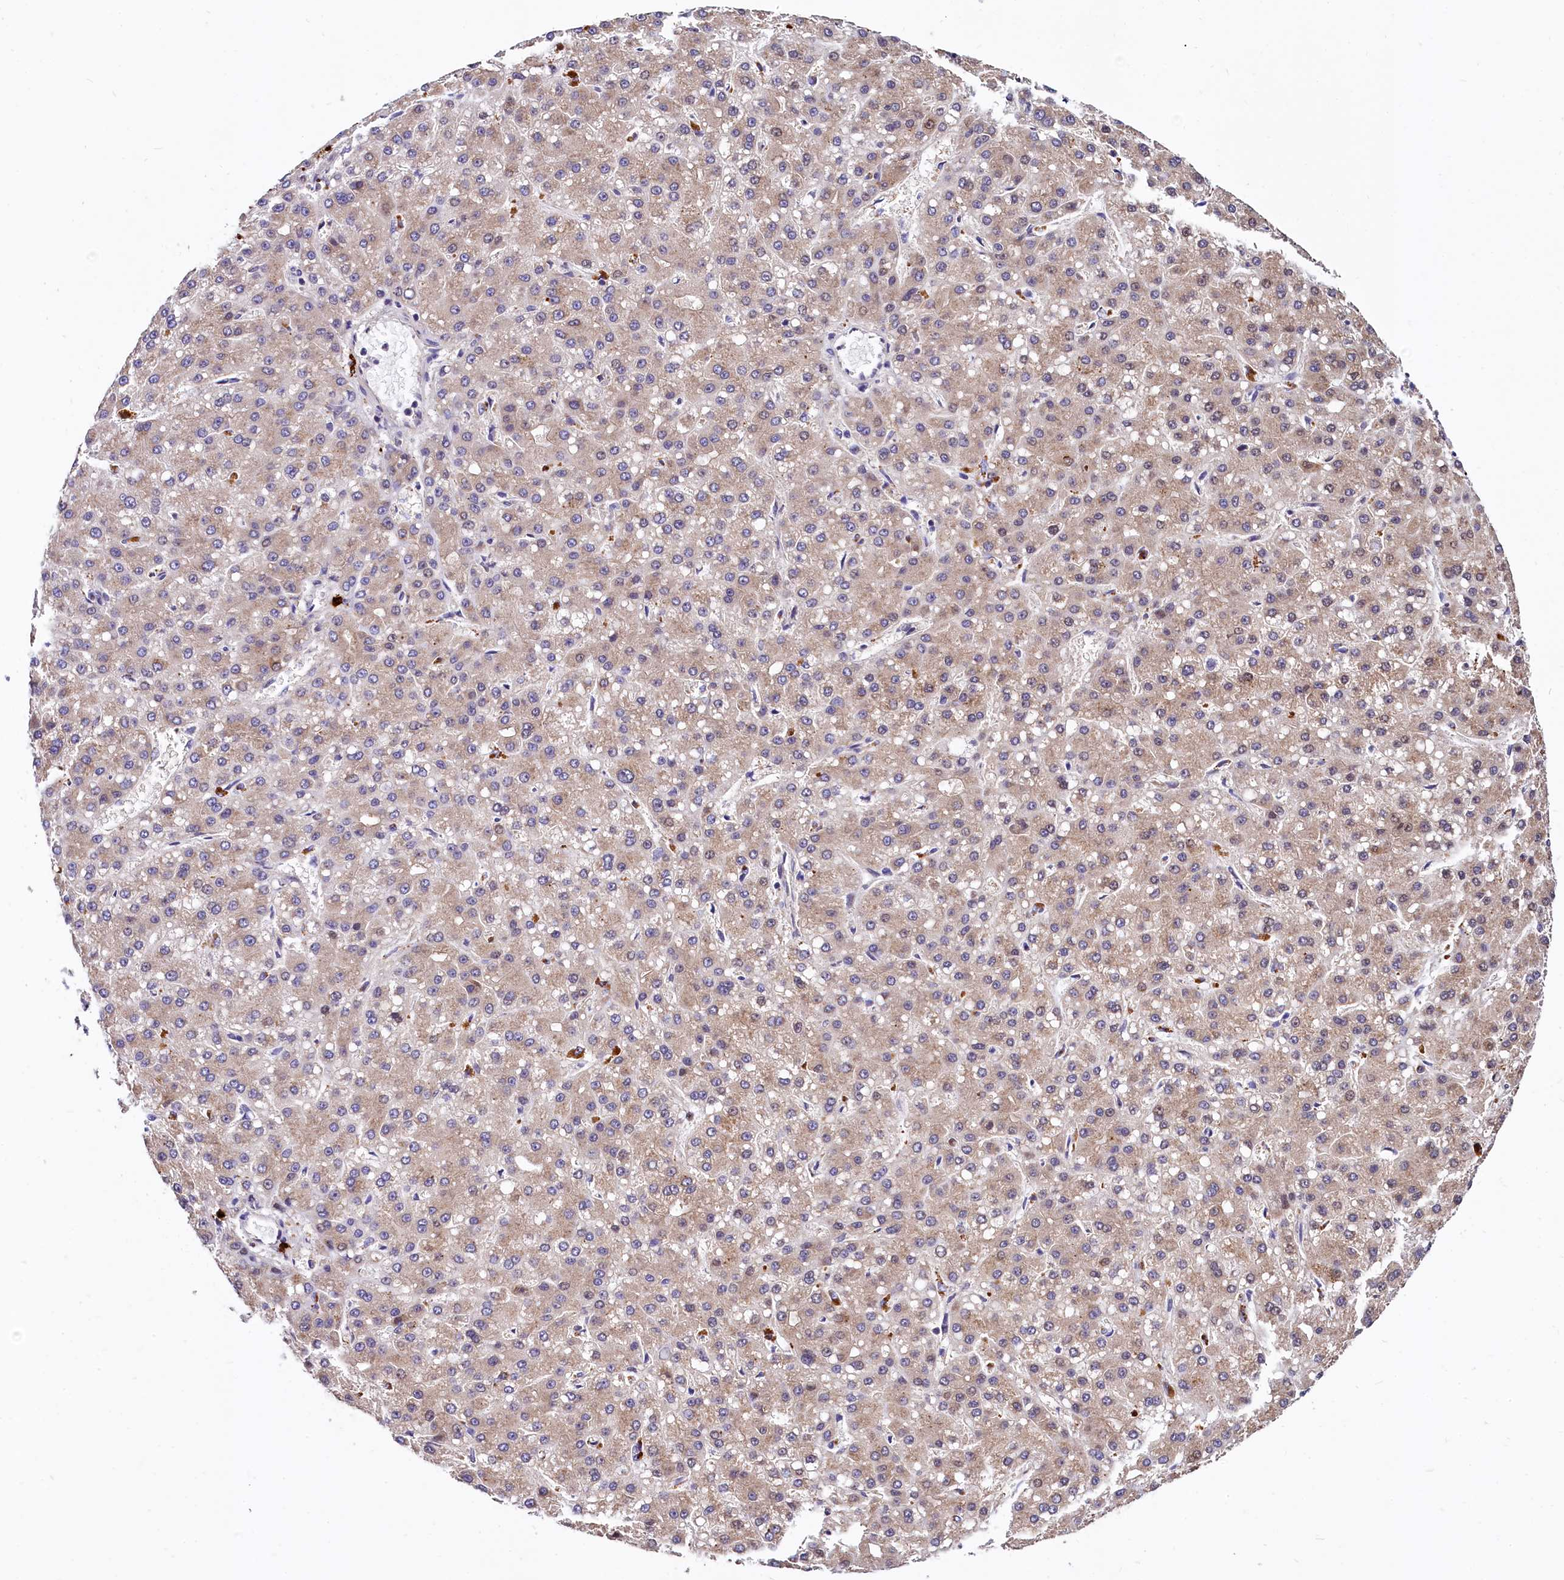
{"staining": {"intensity": "weak", "quantity": ">75%", "location": "cytoplasmic/membranous"}, "tissue": "liver cancer", "cell_type": "Tumor cells", "image_type": "cancer", "snomed": [{"axis": "morphology", "description": "Carcinoma, Hepatocellular, NOS"}, {"axis": "topography", "description": "Liver"}], "caption": "This histopathology image demonstrates immunohistochemistry staining of human liver cancer (hepatocellular carcinoma), with low weak cytoplasmic/membranous expression in approximately >75% of tumor cells.", "gene": "EPS8L2", "patient": {"sex": "male", "age": 67}}